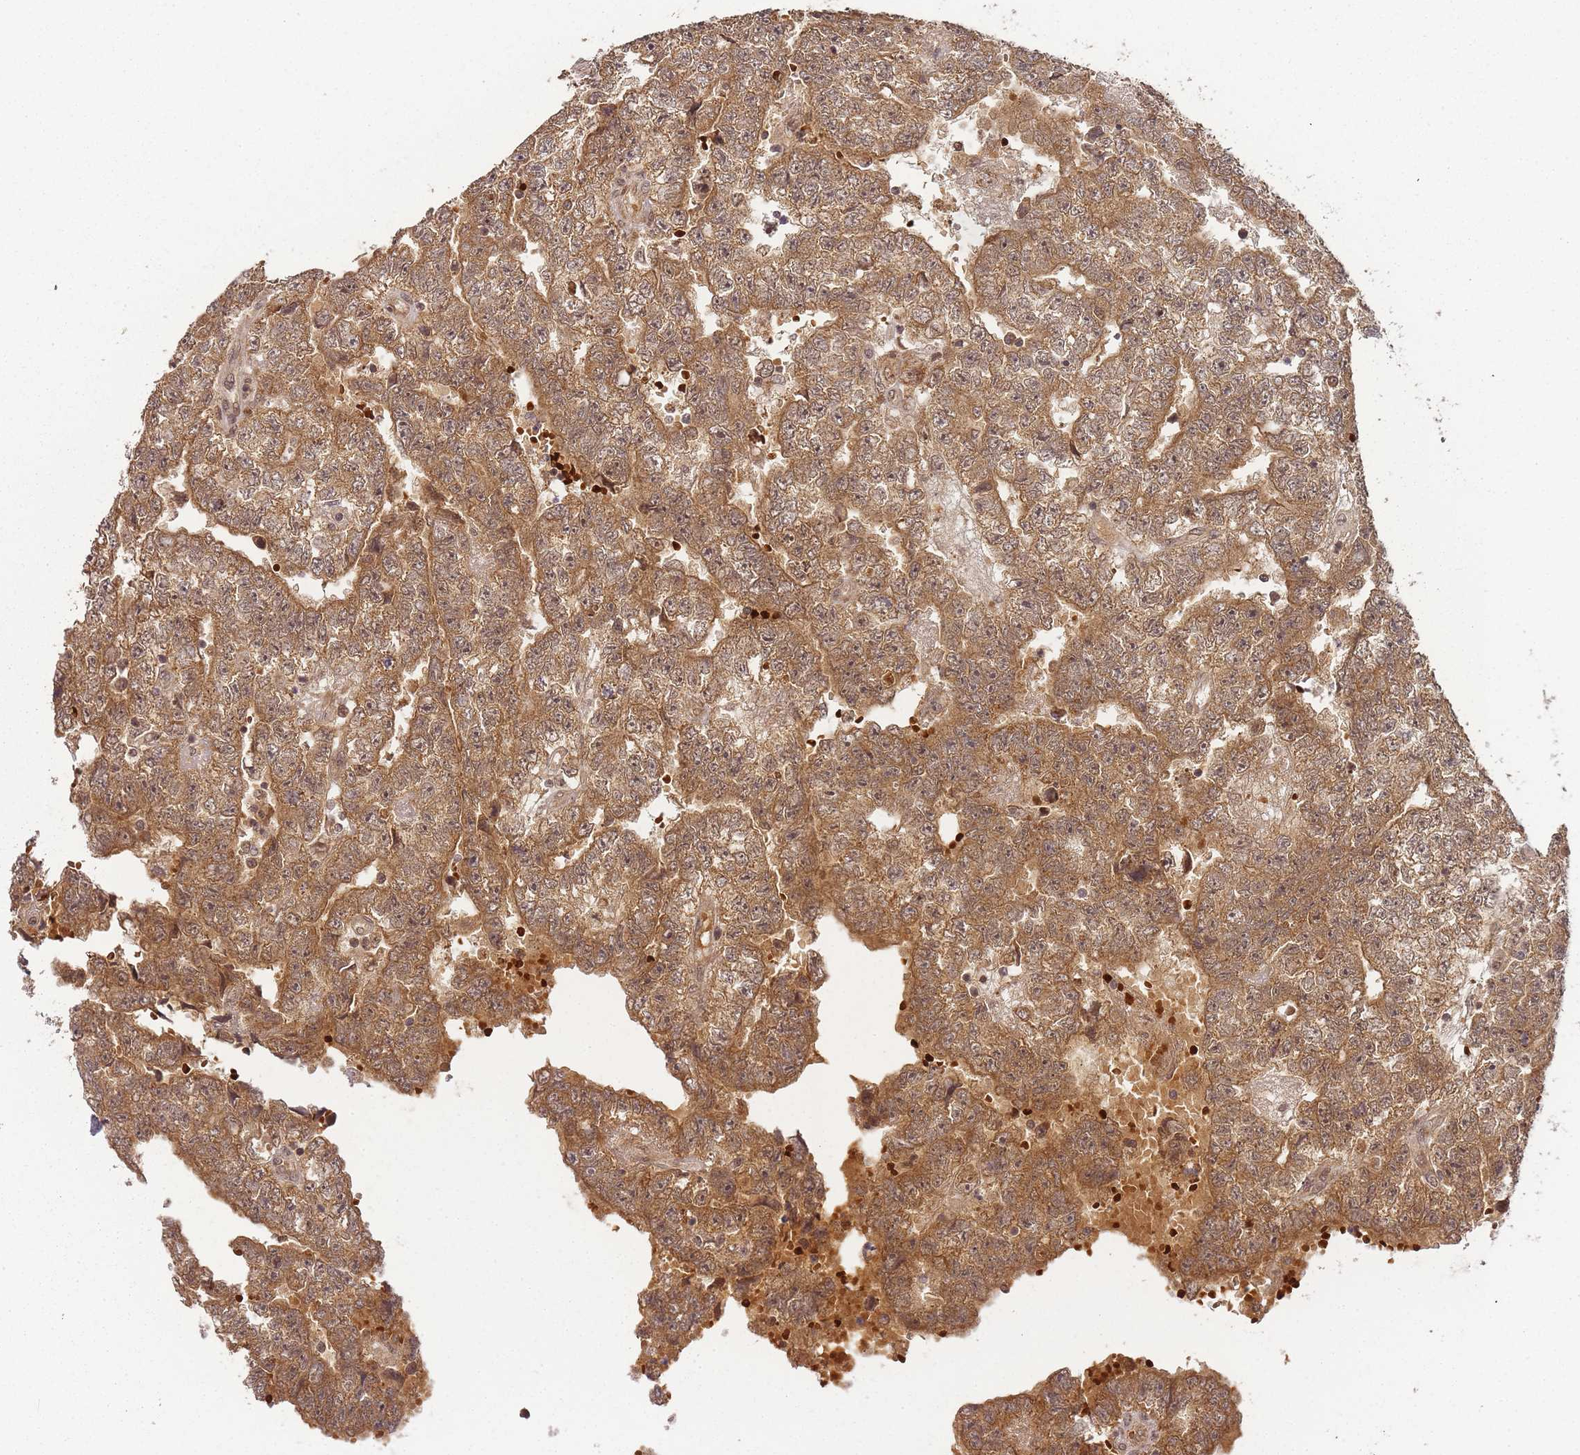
{"staining": {"intensity": "moderate", "quantity": ">75%", "location": "cytoplasmic/membranous"}, "tissue": "testis cancer", "cell_type": "Tumor cells", "image_type": "cancer", "snomed": [{"axis": "morphology", "description": "Carcinoma, Embryonal, NOS"}, {"axis": "topography", "description": "Testis"}], "caption": "Immunohistochemistry (IHC) micrograph of neoplastic tissue: embryonal carcinoma (testis) stained using IHC reveals medium levels of moderate protein expression localized specifically in the cytoplasmic/membranous of tumor cells, appearing as a cytoplasmic/membranous brown color.", "gene": "ZNF497", "patient": {"sex": "male", "age": 25}}